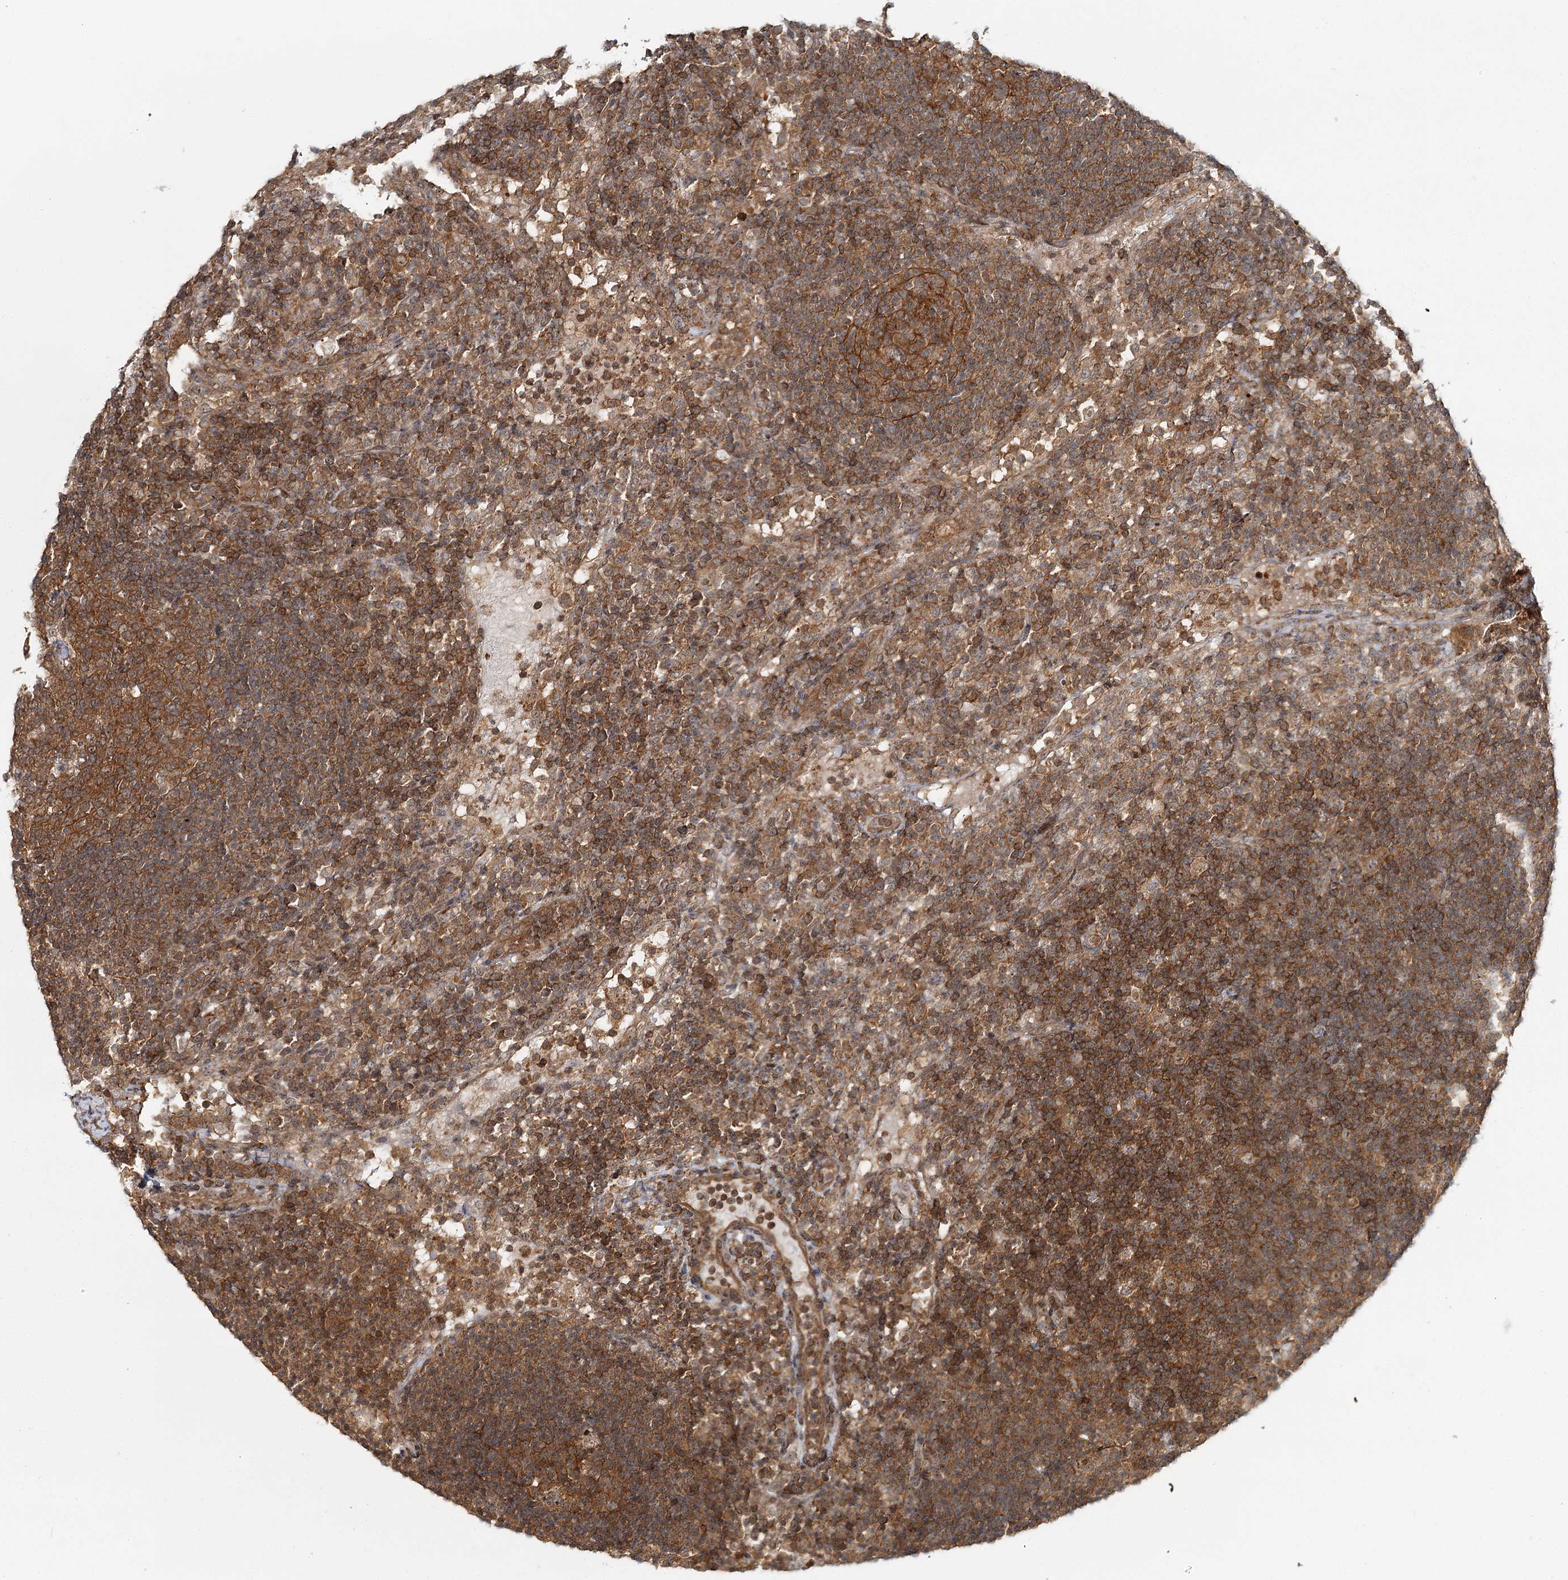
{"staining": {"intensity": "strong", "quantity": ">75%", "location": "cytoplasmic/membranous"}, "tissue": "lymph node", "cell_type": "Germinal center cells", "image_type": "normal", "snomed": [{"axis": "morphology", "description": "Normal tissue, NOS"}, {"axis": "topography", "description": "Lymph node"}], "caption": "This is an image of immunohistochemistry (IHC) staining of normal lymph node, which shows strong positivity in the cytoplasmic/membranous of germinal center cells.", "gene": "FAM120B", "patient": {"sex": "female", "age": 53}}